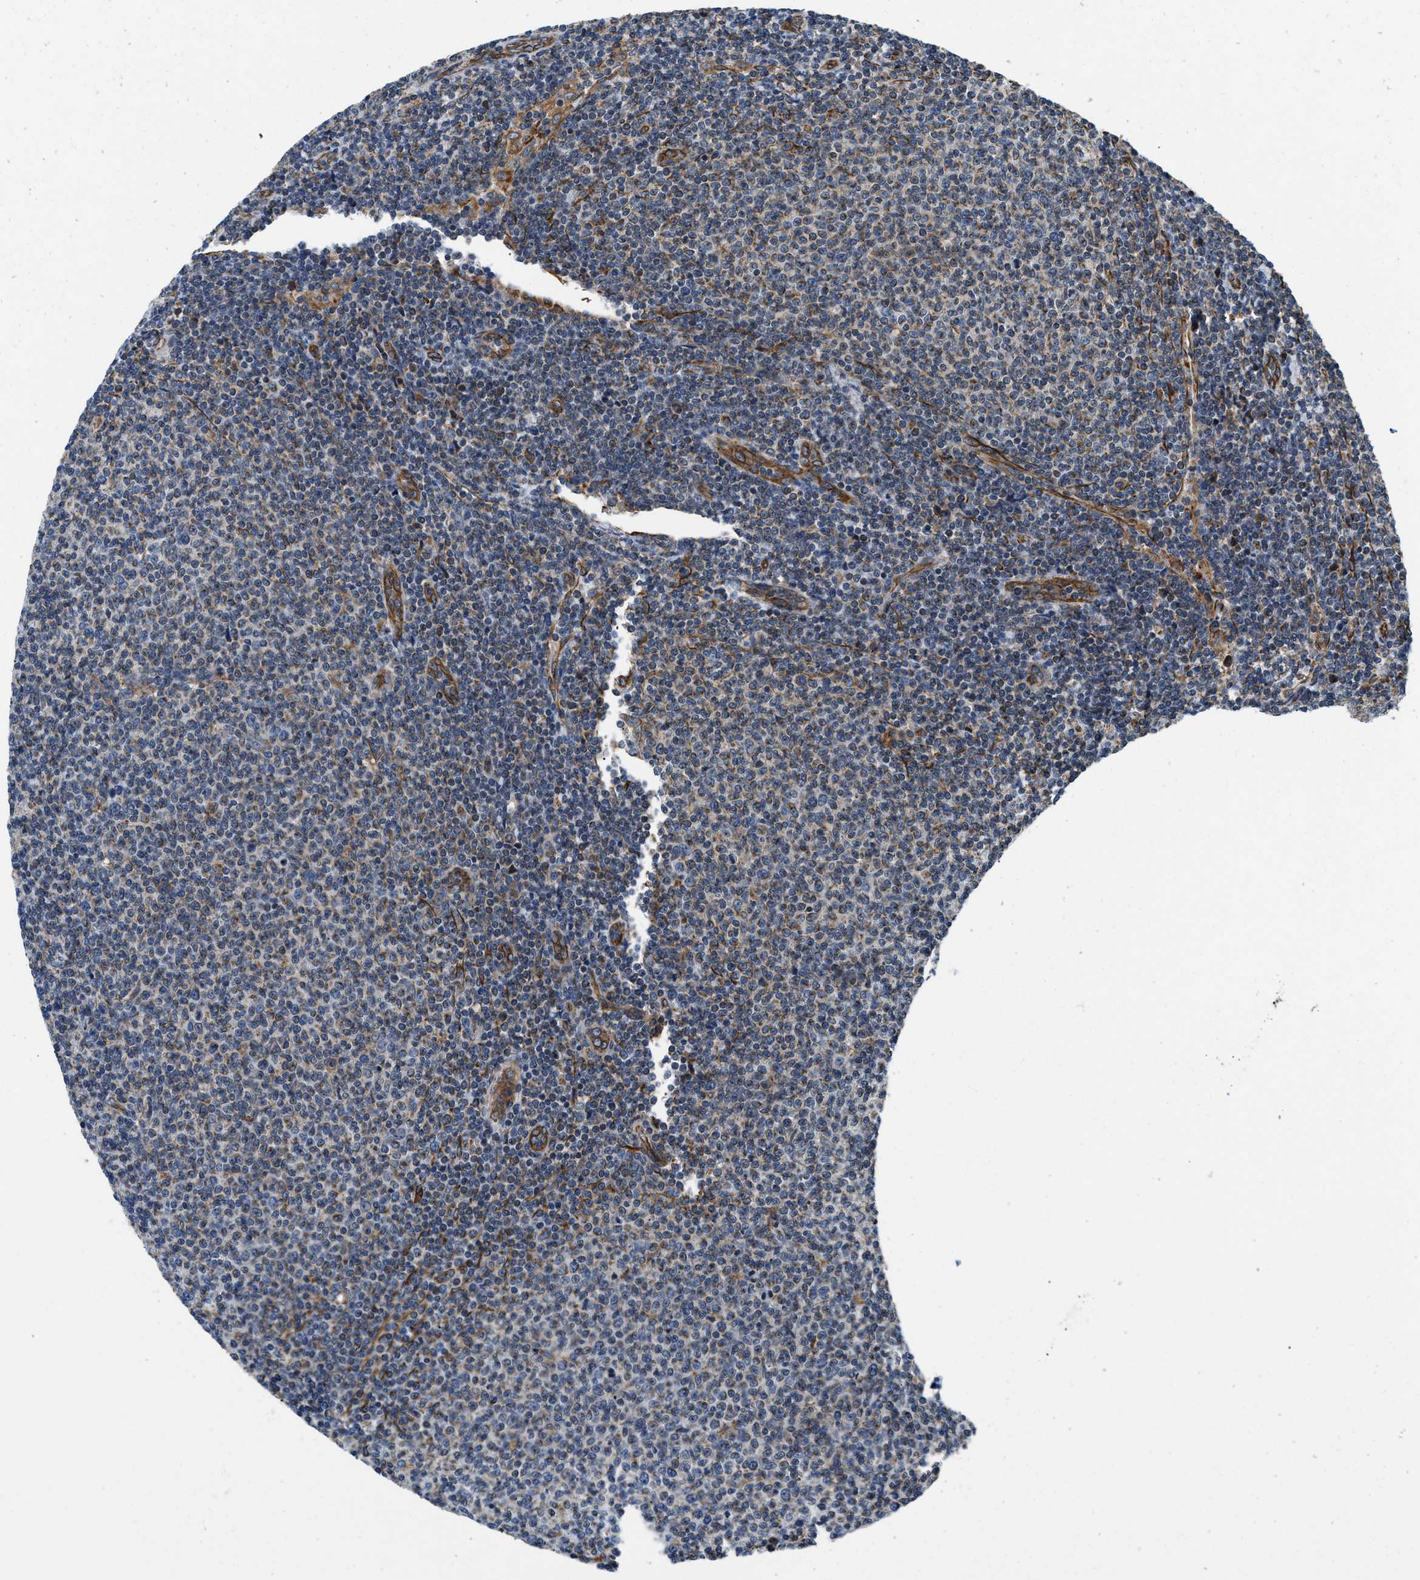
{"staining": {"intensity": "weak", "quantity": "<25%", "location": "cytoplasmic/membranous"}, "tissue": "lymphoma", "cell_type": "Tumor cells", "image_type": "cancer", "snomed": [{"axis": "morphology", "description": "Malignant lymphoma, non-Hodgkin's type, Low grade"}, {"axis": "topography", "description": "Lymph node"}], "caption": "Human lymphoma stained for a protein using immunohistochemistry shows no expression in tumor cells.", "gene": "HSD17B12", "patient": {"sex": "male", "age": 66}}